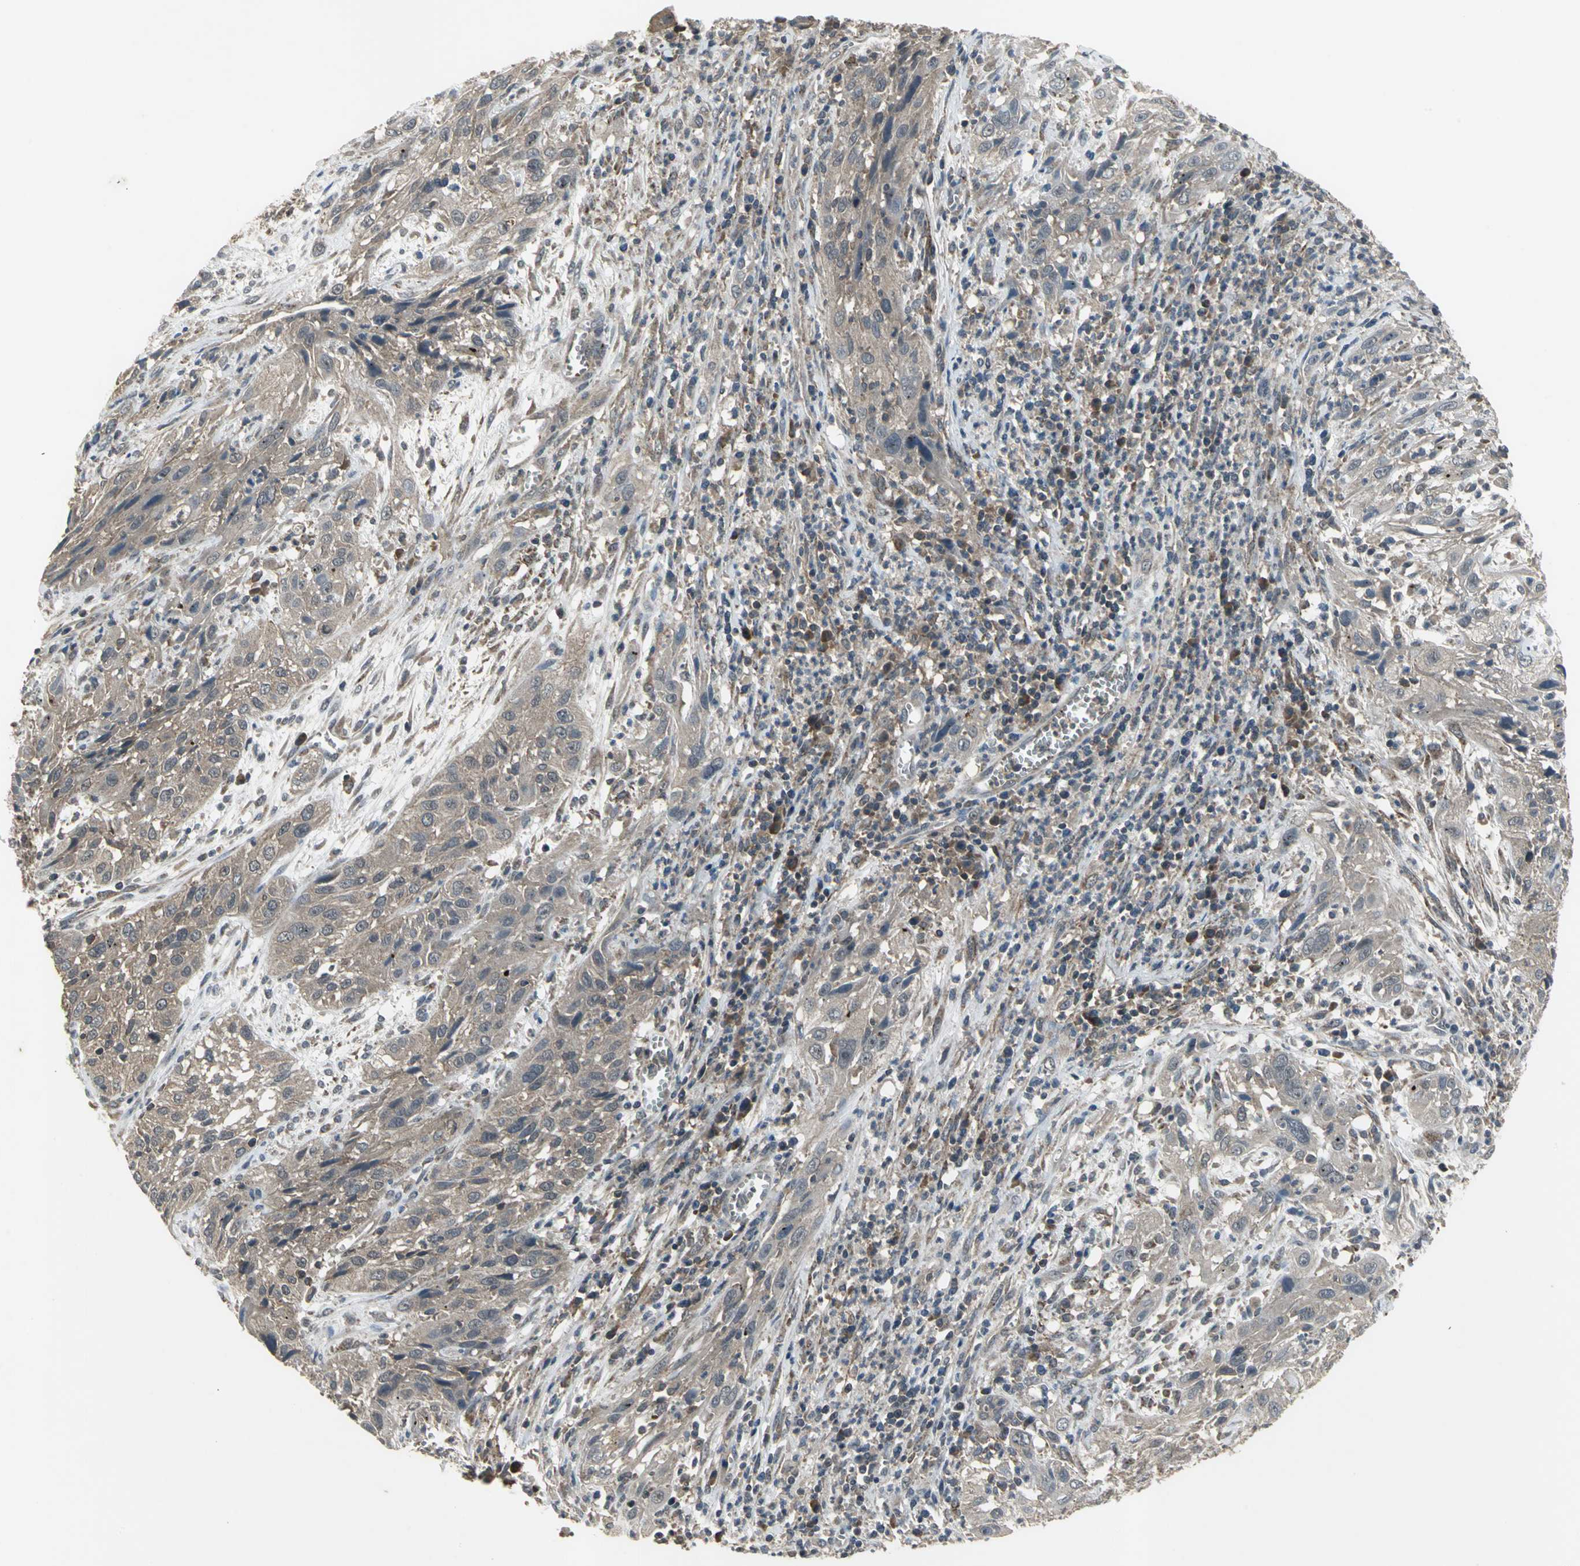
{"staining": {"intensity": "moderate", "quantity": ">75%", "location": "cytoplasmic/membranous"}, "tissue": "cervical cancer", "cell_type": "Tumor cells", "image_type": "cancer", "snomed": [{"axis": "morphology", "description": "Squamous cell carcinoma, NOS"}, {"axis": "topography", "description": "Cervix"}], "caption": "A histopathology image of cervical squamous cell carcinoma stained for a protein exhibits moderate cytoplasmic/membranous brown staining in tumor cells. The protein of interest is stained brown, and the nuclei are stained in blue (DAB IHC with brightfield microscopy, high magnification).", "gene": "KEAP1", "patient": {"sex": "female", "age": 32}}